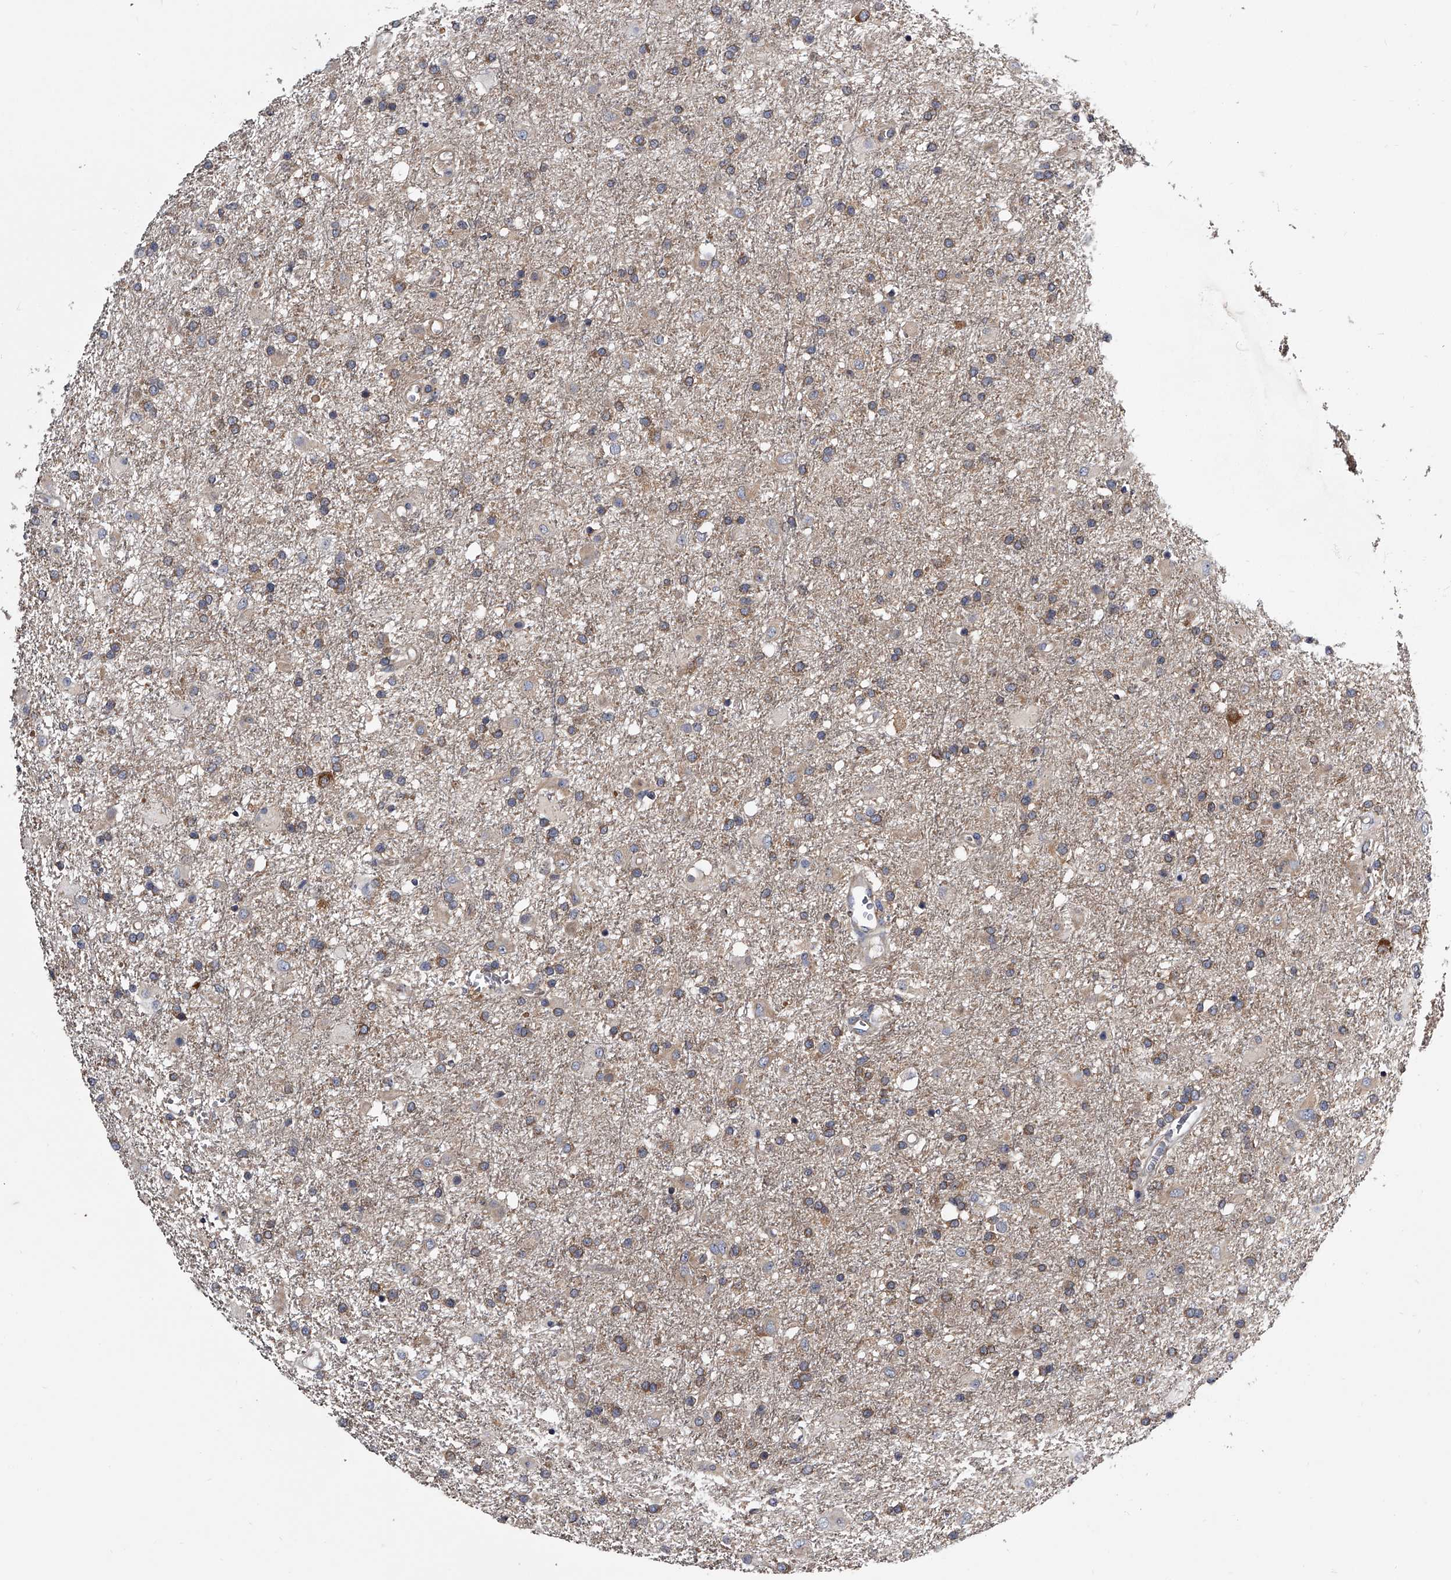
{"staining": {"intensity": "weak", "quantity": "25%-75%", "location": "cytoplasmic/membranous"}, "tissue": "glioma", "cell_type": "Tumor cells", "image_type": "cancer", "snomed": [{"axis": "morphology", "description": "Glioma, malignant, Low grade"}, {"axis": "topography", "description": "Brain"}], "caption": "Malignant glioma (low-grade) stained for a protein reveals weak cytoplasmic/membranous positivity in tumor cells. (brown staining indicates protein expression, while blue staining denotes nuclei).", "gene": "GAPVD1", "patient": {"sex": "male", "age": 65}}